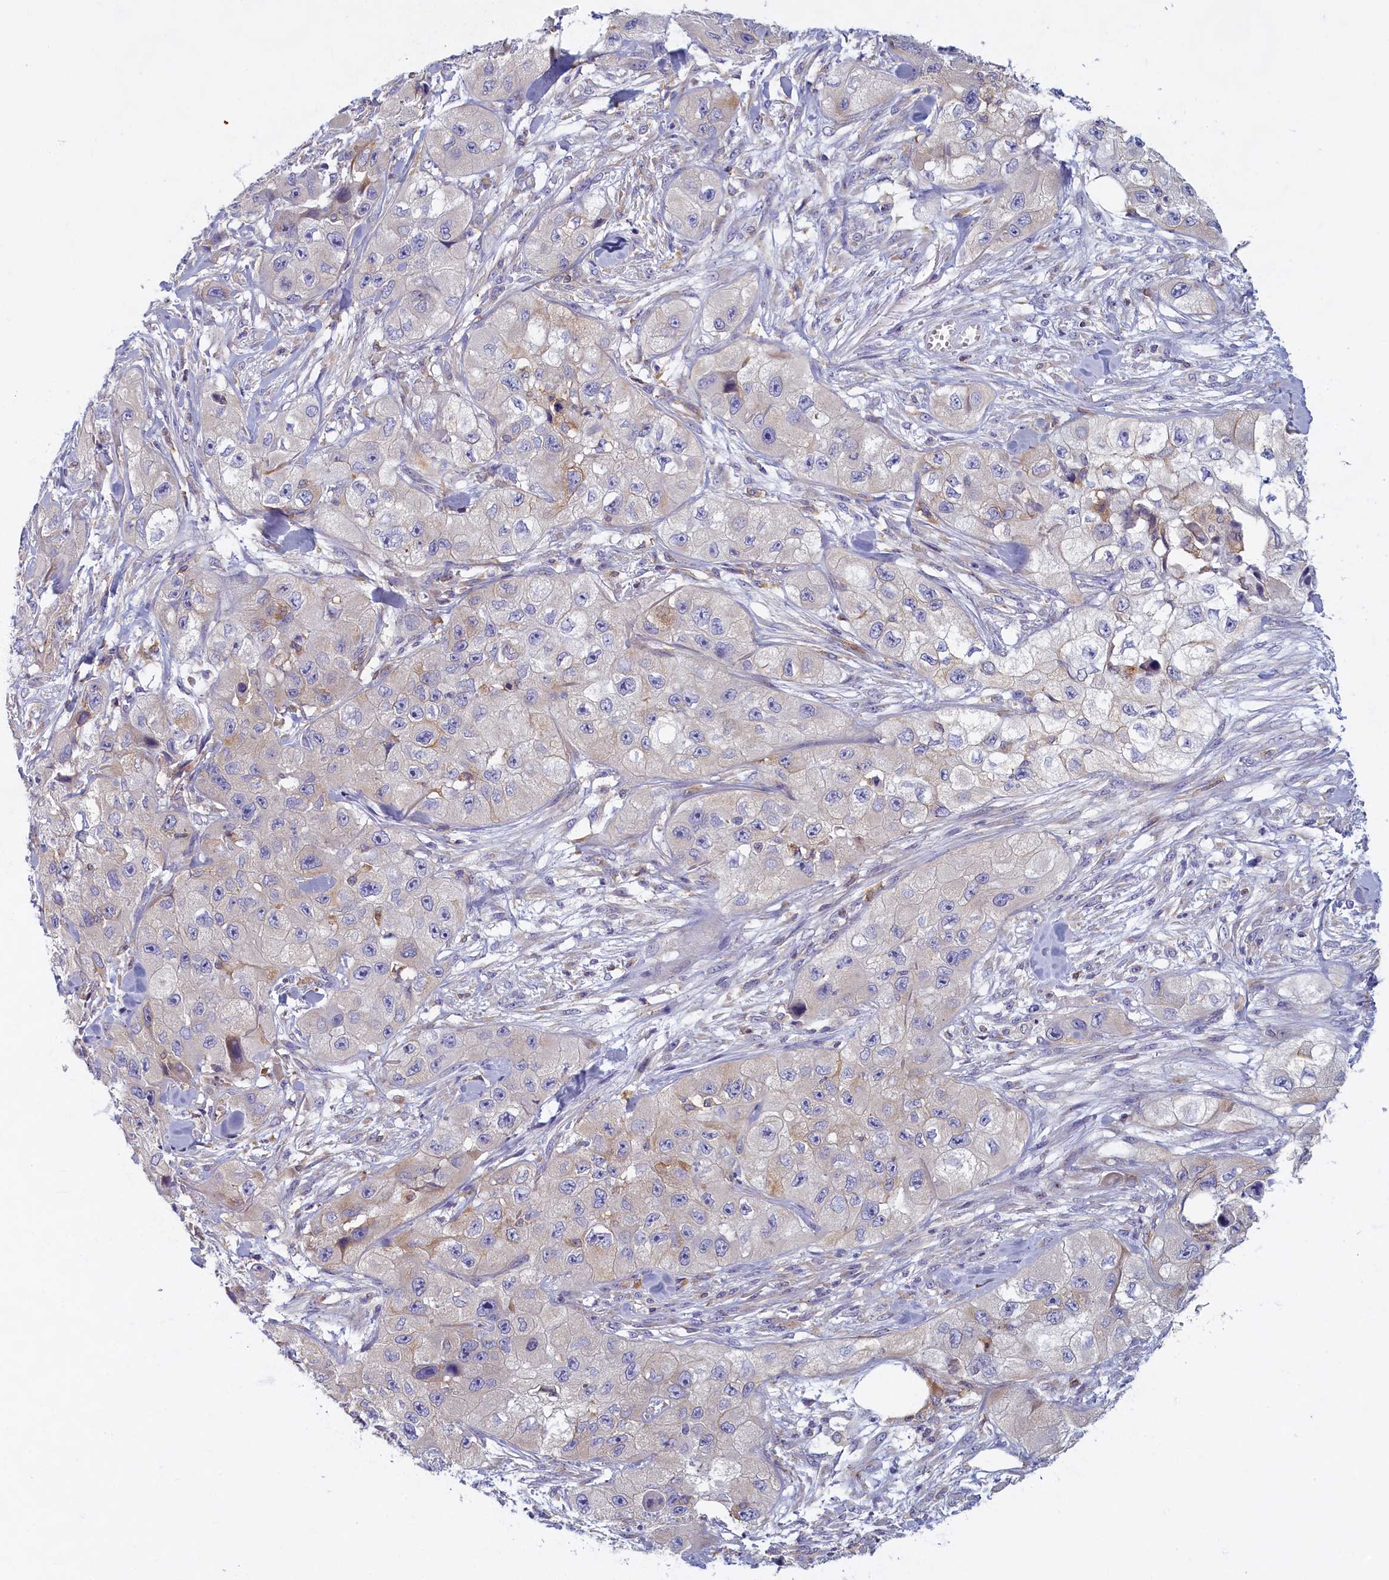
{"staining": {"intensity": "negative", "quantity": "none", "location": "none"}, "tissue": "skin cancer", "cell_type": "Tumor cells", "image_type": "cancer", "snomed": [{"axis": "morphology", "description": "Squamous cell carcinoma, NOS"}, {"axis": "topography", "description": "Skin"}, {"axis": "topography", "description": "Subcutis"}], "caption": "High power microscopy photomicrograph of an IHC histopathology image of squamous cell carcinoma (skin), revealing no significant staining in tumor cells.", "gene": "NOL10", "patient": {"sex": "male", "age": 73}}